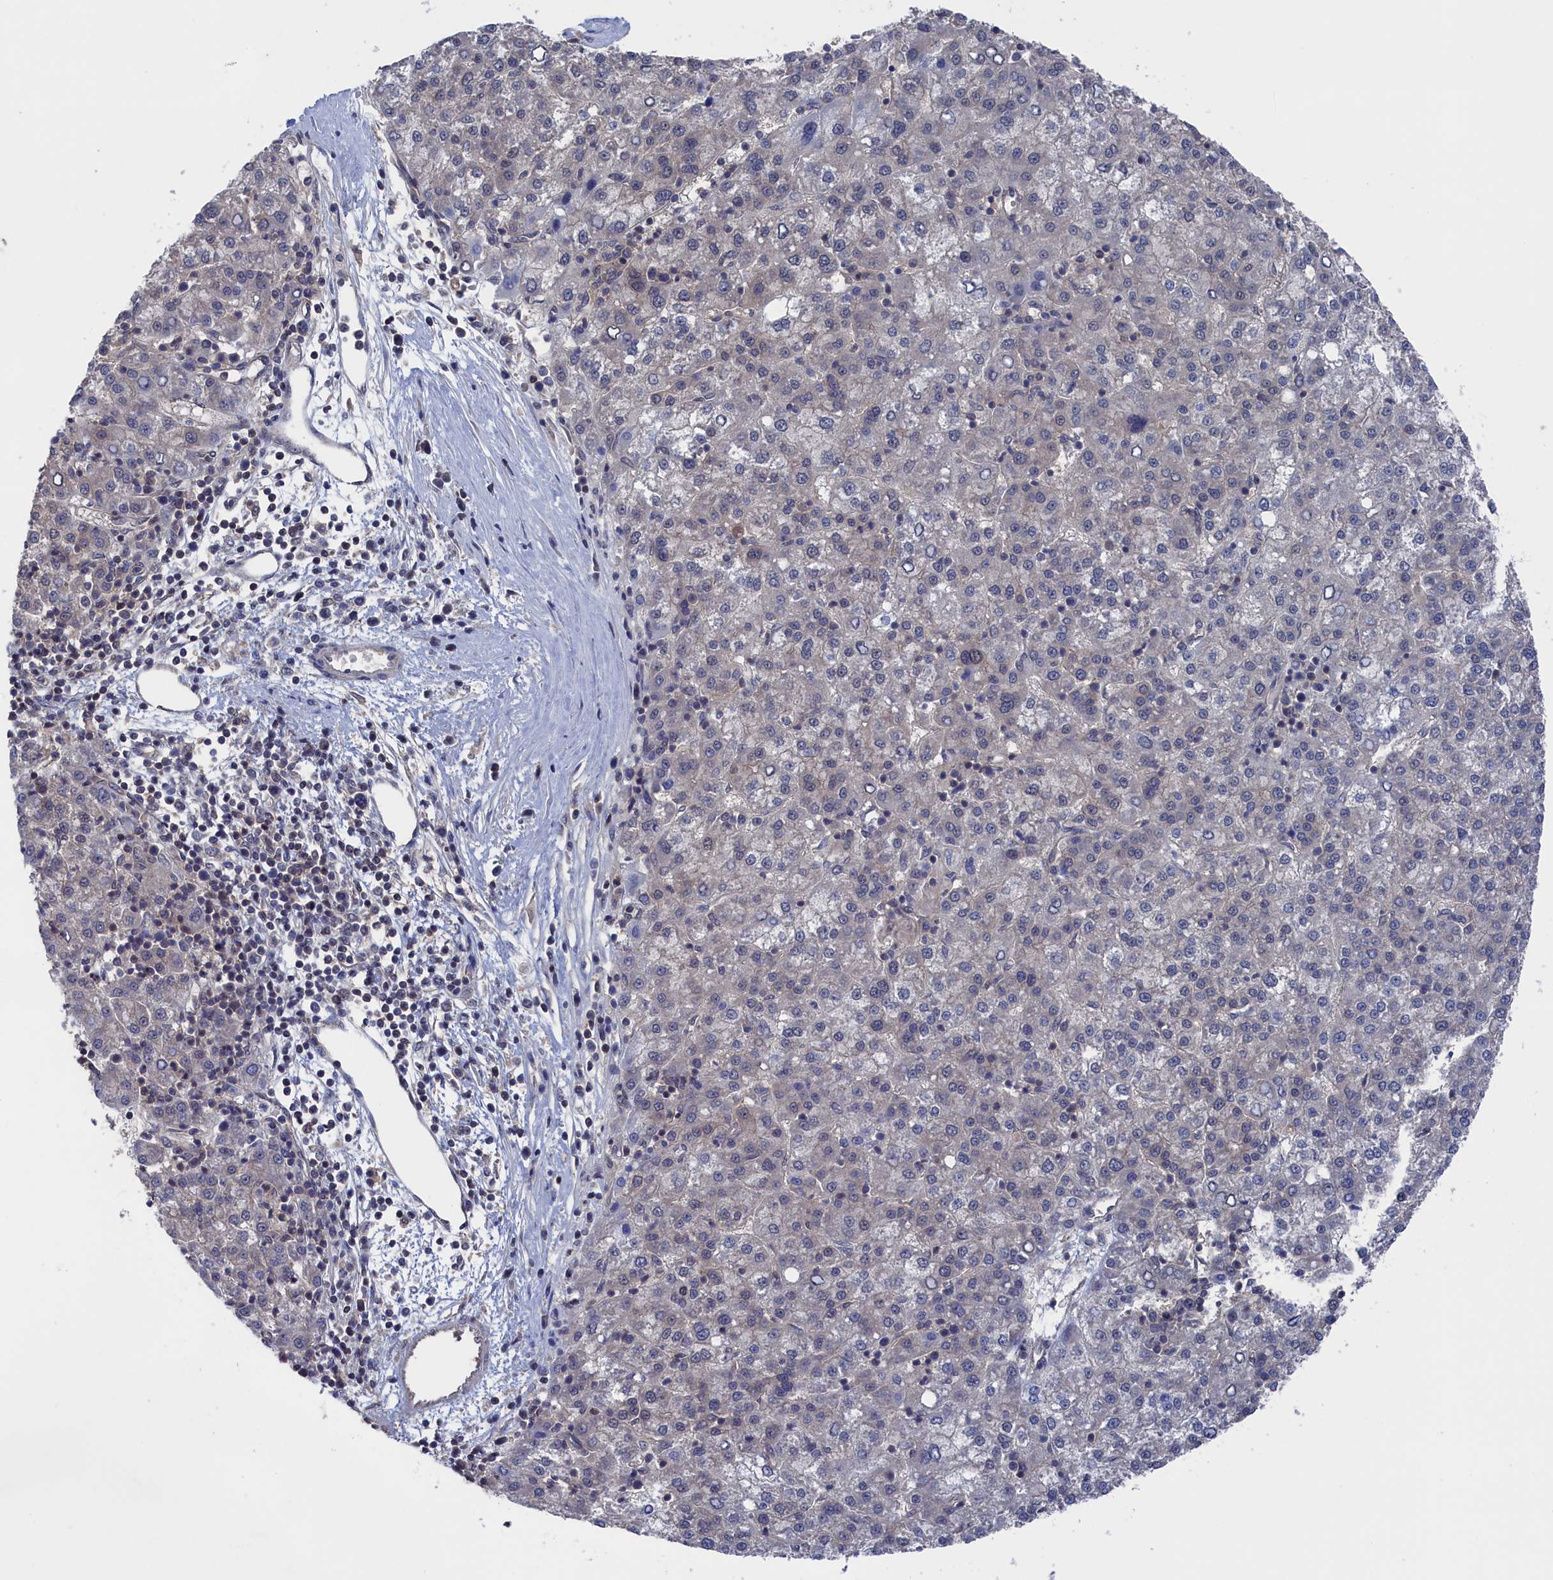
{"staining": {"intensity": "negative", "quantity": "none", "location": "none"}, "tissue": "liver cancer", "cell_type": "Tumor cells", "image_type": "cancer", "snomed": [{"axis": "morphology", "description": "Carcinoma, Hepatocellular, NOS"}, {"axis": "topography", "description": "Liver"}], "caption": "Protein analysis of hepatocellular carcinoma (liver) shows no significant expression in tumor cells. The staining is performed using DAB (3,3'-diaminobenzidine) brown chromogen with nuclei counter-stained in using hematoxylin.", "gene": "NUTF2", "patient": {"sex": "female", "age": 58}}